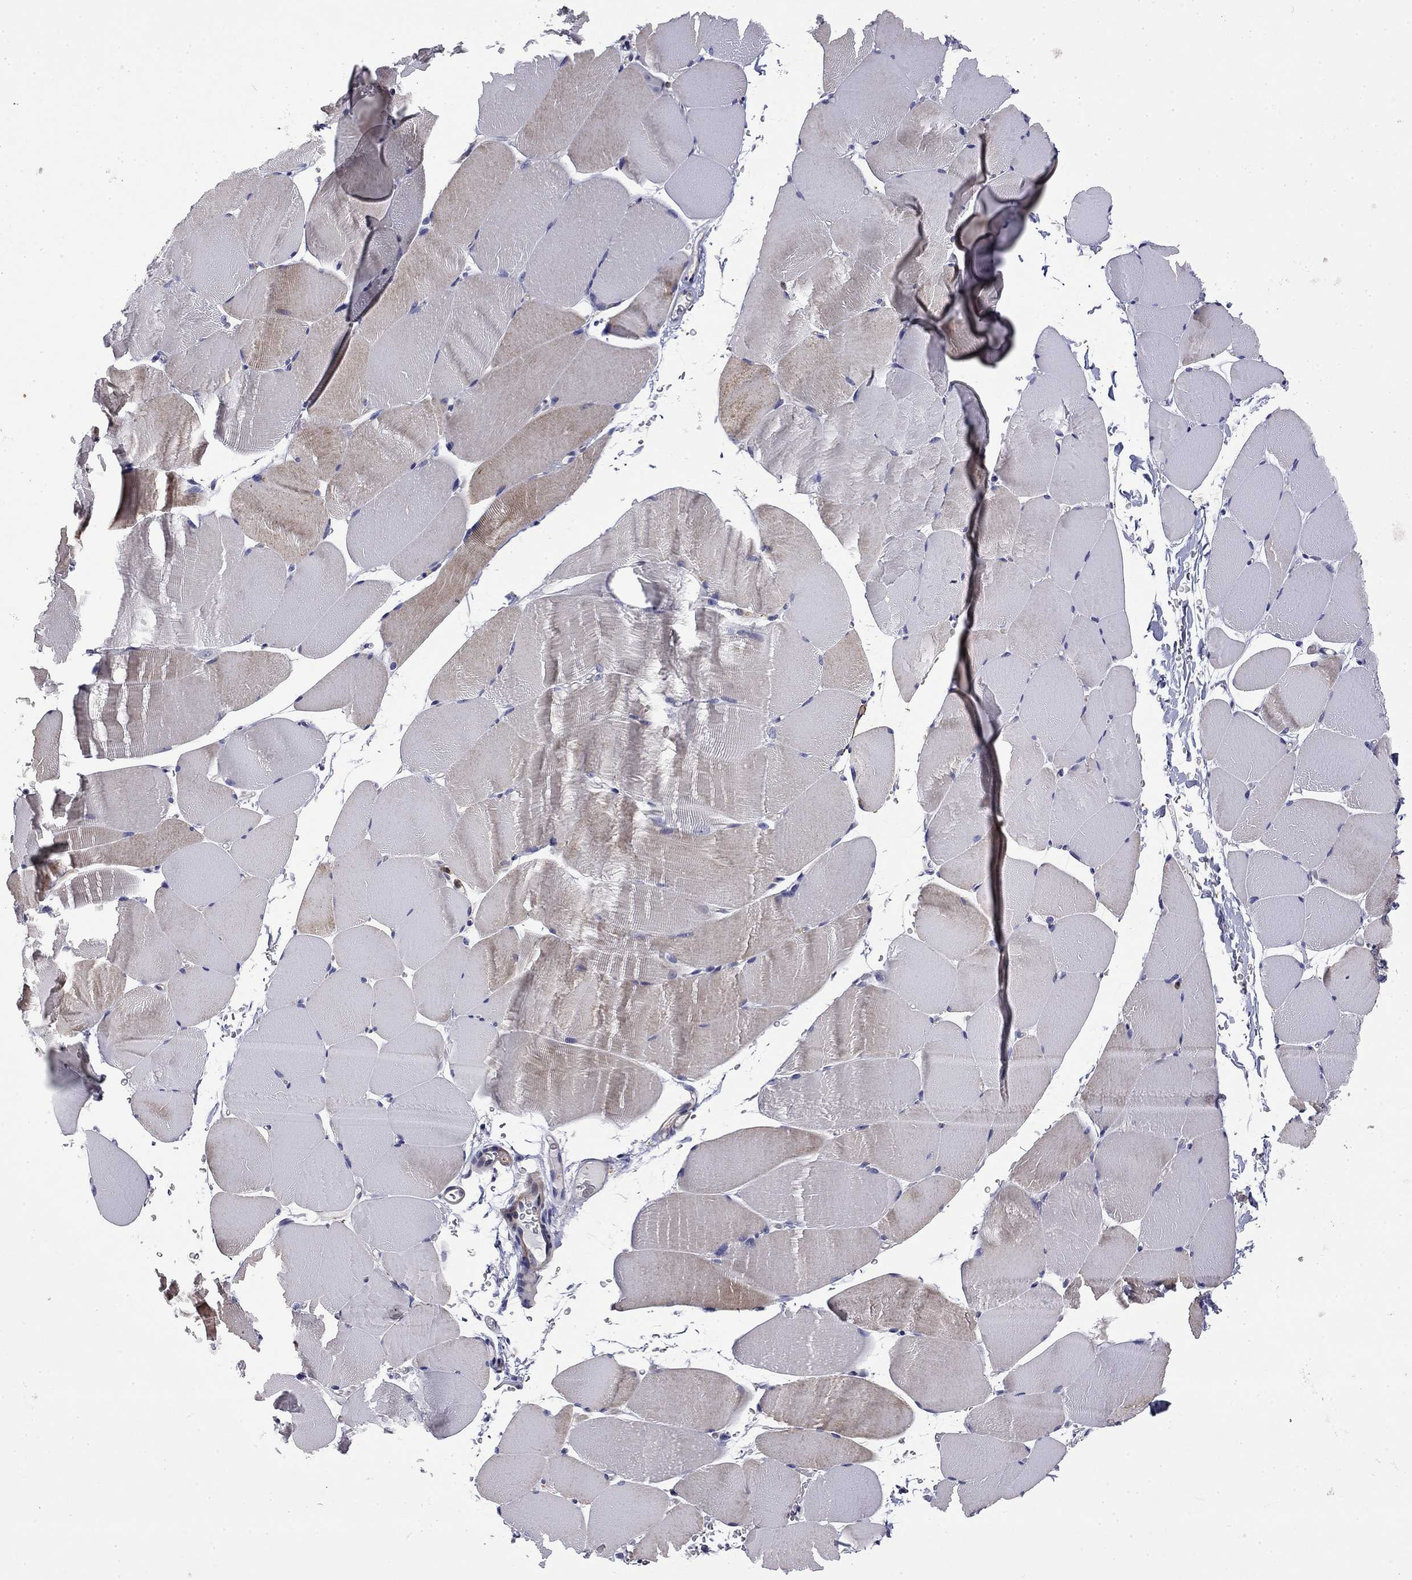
{"staining": {"intensity": "weak", "quantity": "<25%", "location": "cytoplasmic/membranous"}, "tissue": "skeletal muscle", "cell_type": "Myocytes", "image_type": "normal", "snomed": [{"axis": "morphology", "description": "Normal tissue, NOS"}, {"axis": "topography", "description": "Skeletal muscle"}], "caption": "Myocytes show no significant positivity in unremarkable skeletal muscle.", "gene": "ARHGAP45", "patient": {"sex": "female", "age": 37}}